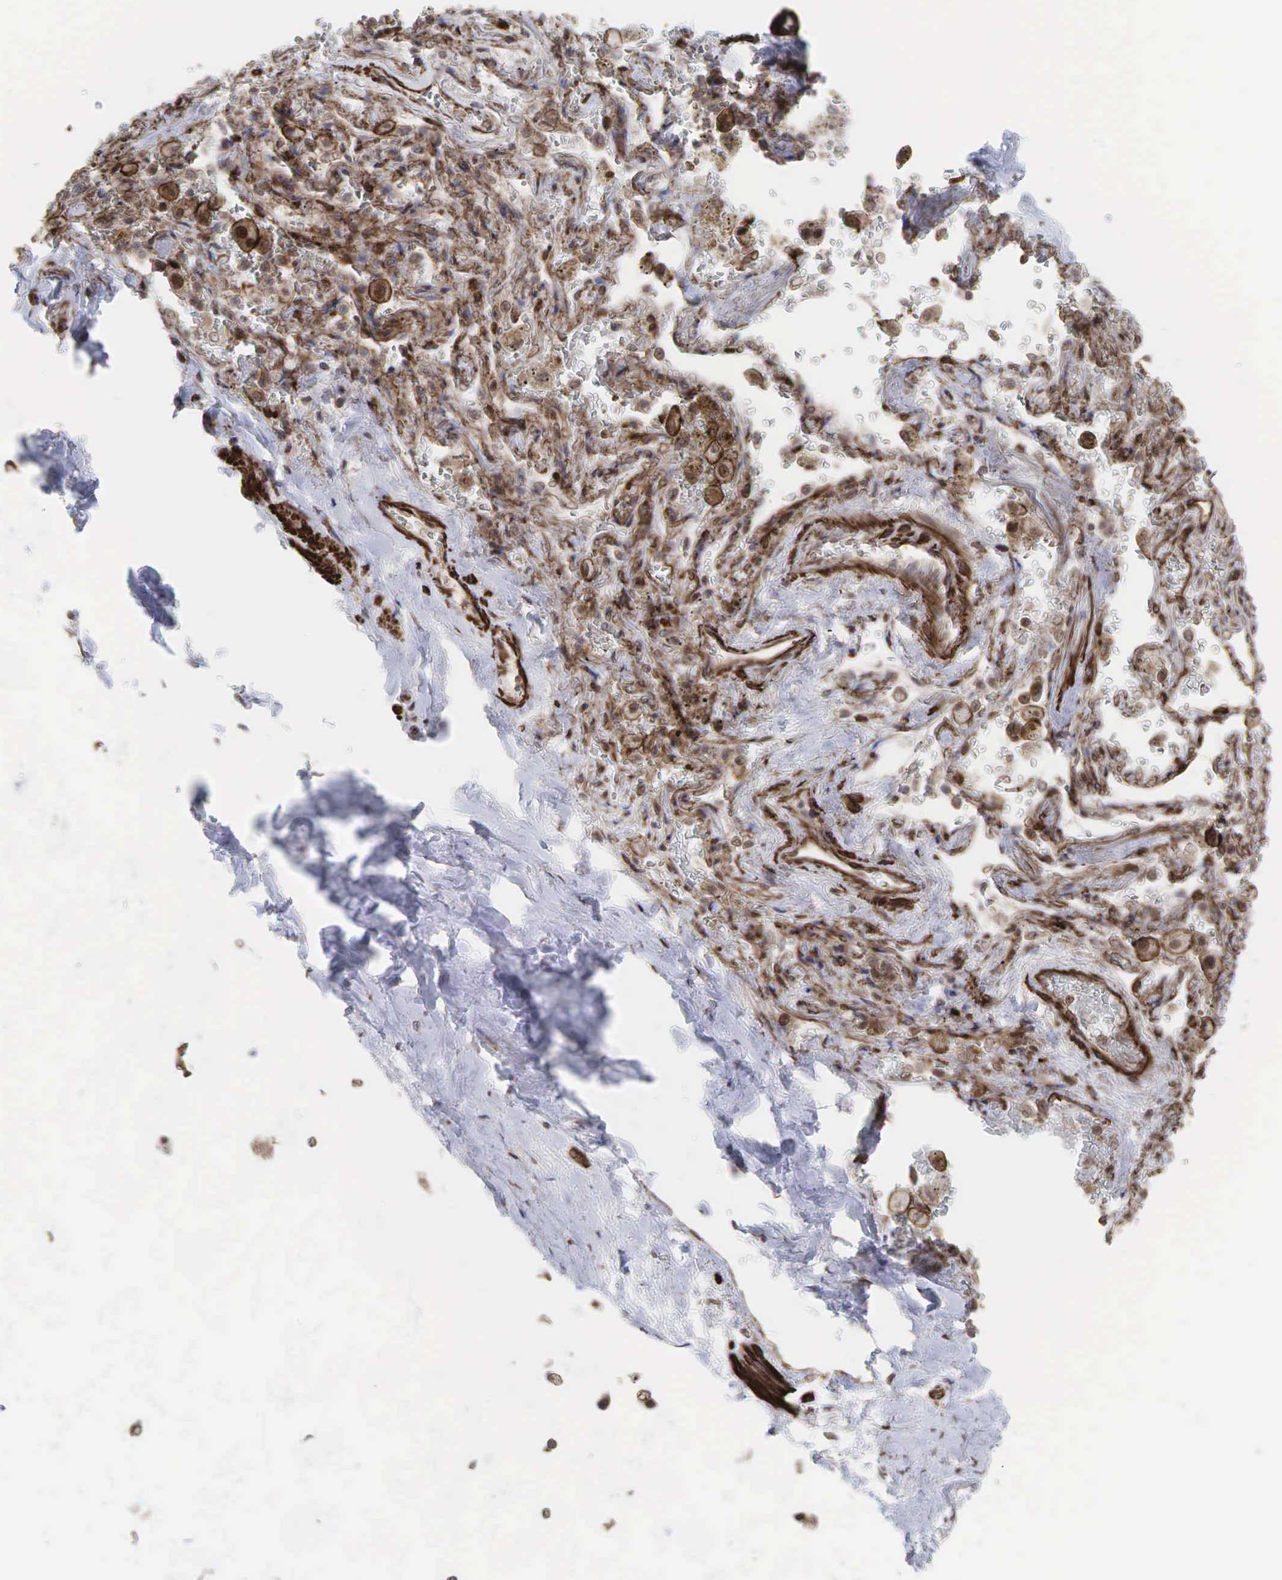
{"staining": {"intensity": "moderate", "quantity": ">75%", "location": "nuclear"}, "tissue": "adipose tissue", "cell_type": "Adipocytes", "image_type": "normal", "snomed": [{"axis": "morphology", "description": "Normal tissue, NOS"}, {"axis": "topography", "description": "Cartilage tissue"}, {"axis": "topography", "description": "Lung"}], "caption": "The photomicrograph shows staining of unremarkable adipose tissue, revealing moderate nuclear protein positivity (brown color) within adipocytes. (DAB IHC, brown staining for protein, blue staining for nuclei).", "gene": "GPRASP1", "patient": {"sex": "male", "age": 65}}